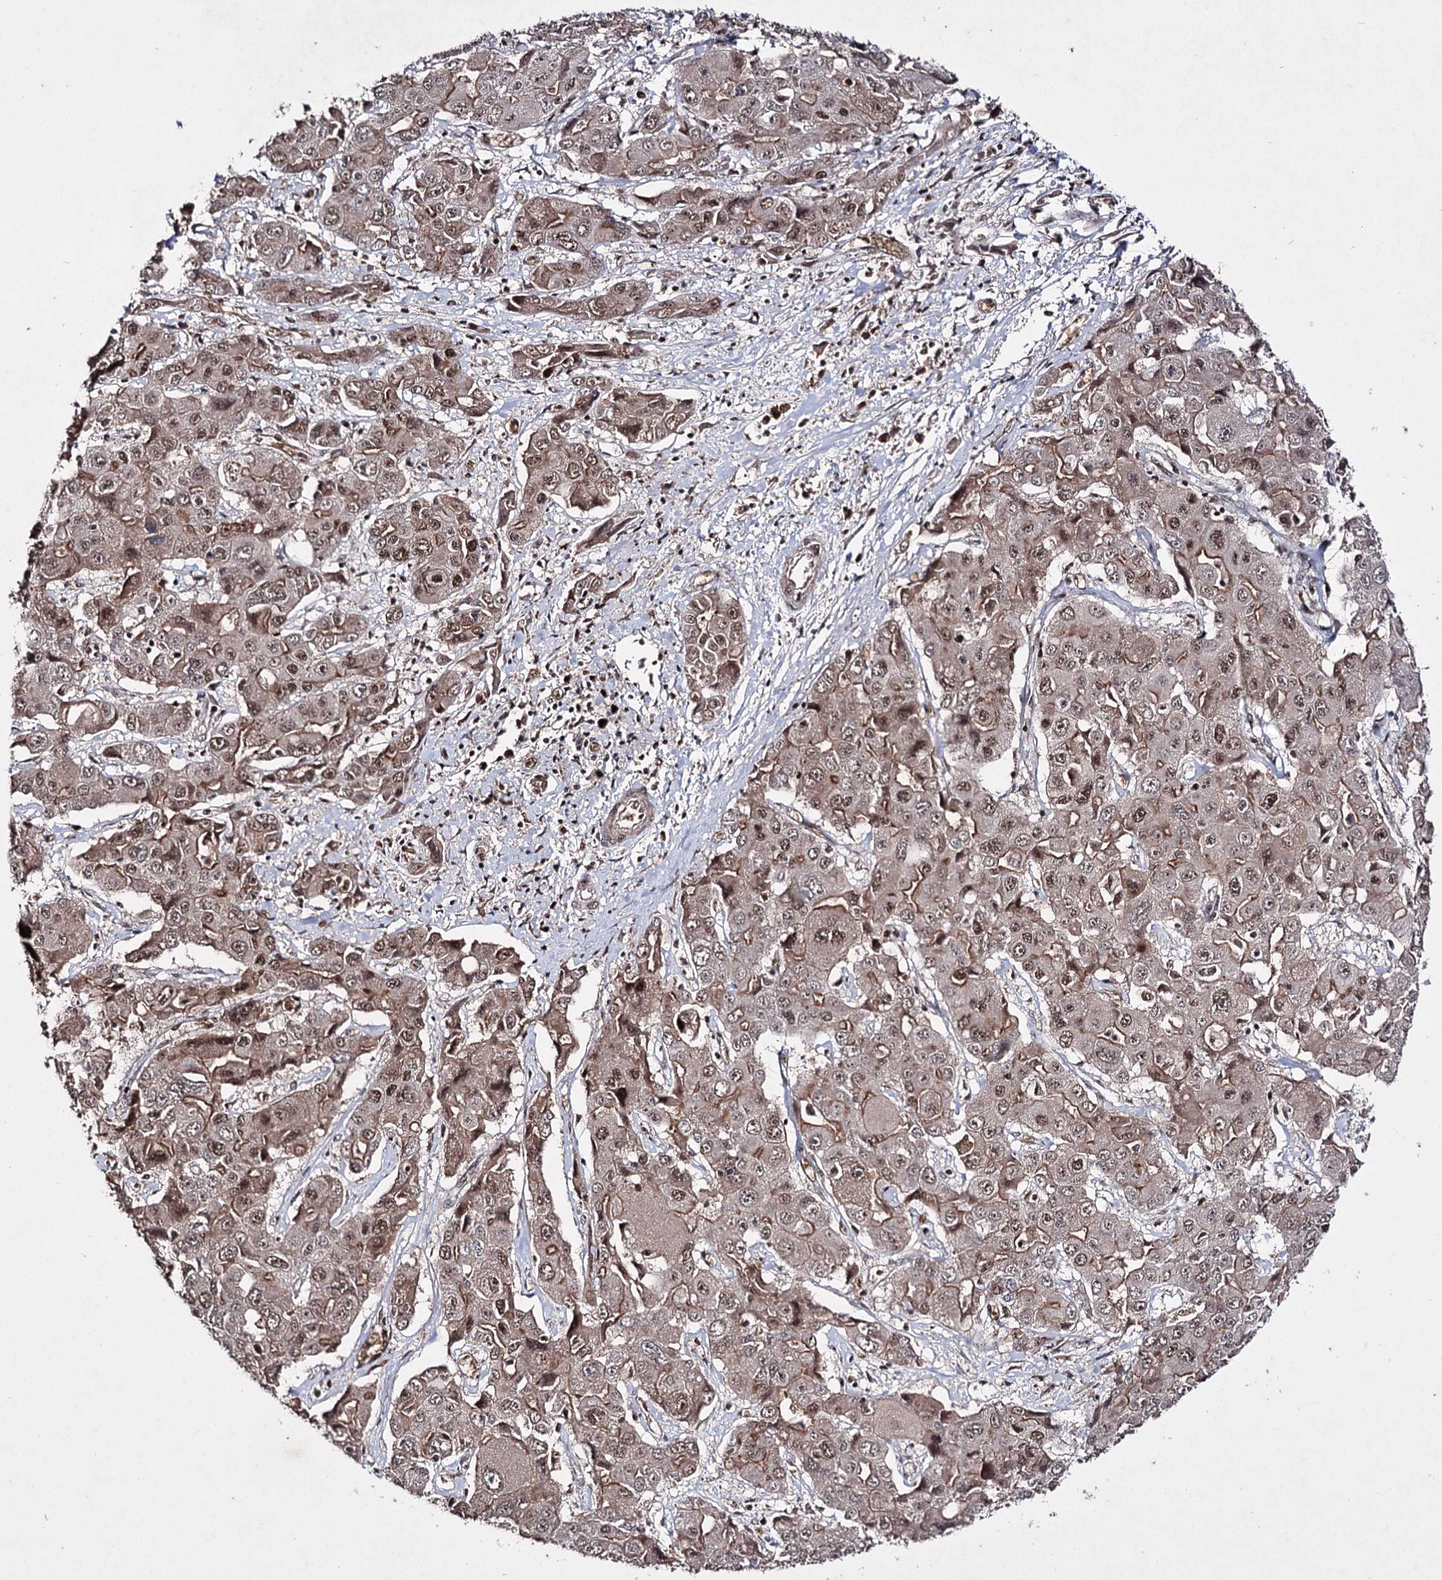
{"staining": {"intensity": "moderate", "quantity": ">75%", "location": "cytoplasmic/membranous,nuclear"}, "tissue": "liver cancer", "cell_type": "Tumor cells", "image_type": "cancer", "snomed": [{"axis": "morphology", "description": "Cholangiocarcinoma"}, {"axis": "topography", "description": "Liver"}], "caption": "Approximately >75% of tumor cells in liver cancer (cholangiocarcinoma) exhibit moderate cytoplasmic/membranous and nuclear protein positivity as visualized by brown immunohistochemical staining.", "gene": "PRPF40A", "patient": {"sex": "male", "age": 67}}